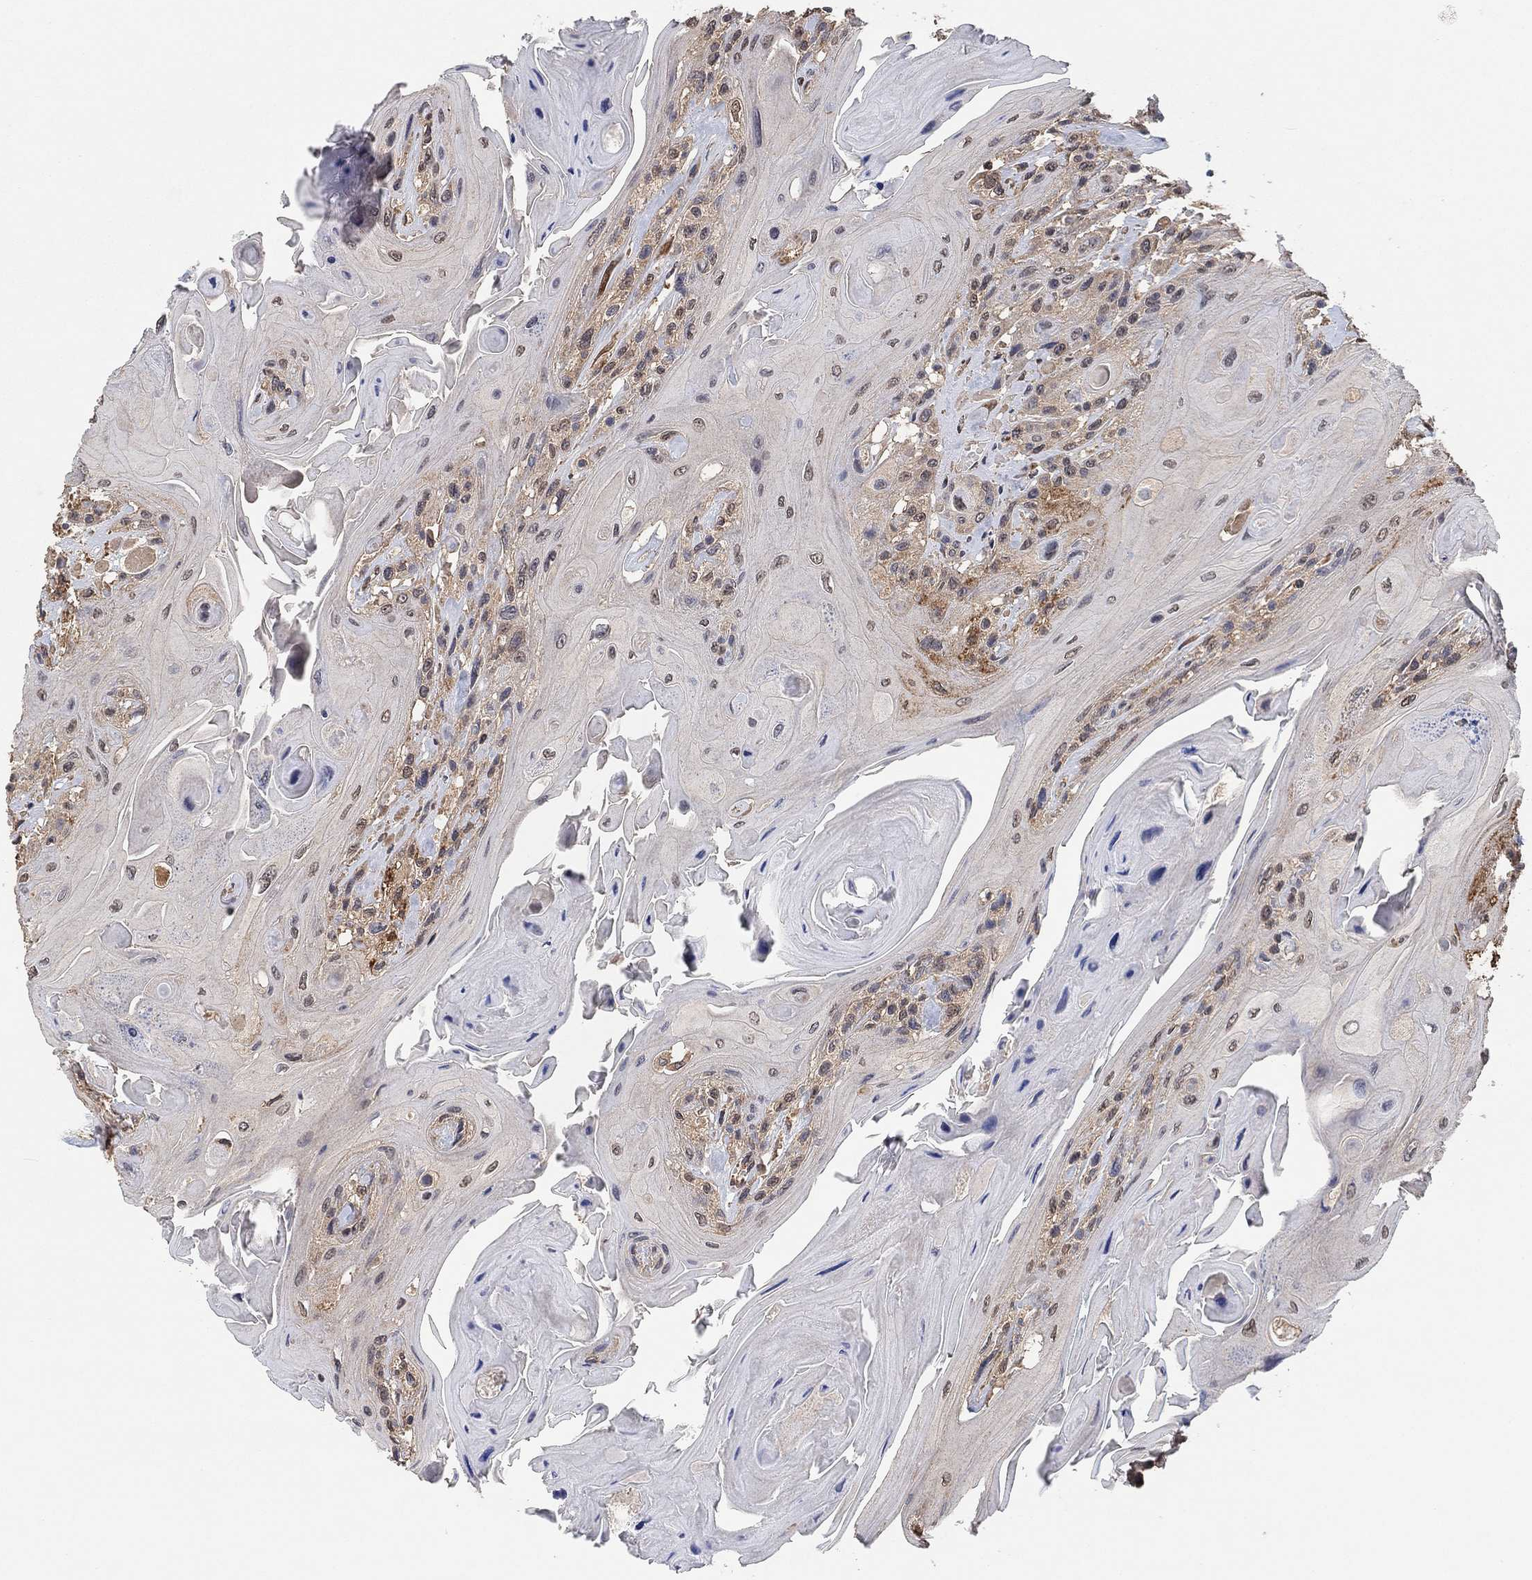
{"staining": {"intensity": "negative", "quantity": "none", "location": "none"}, "tissue": "head and neck cancer", "cell_type": "Tumor cells", "image_type": "cancer", "snomed": [{"axis": "morphology", "description": "Squamous cell carcinoma, NOS"}, {"axis": "topography", "description": "Head-Neck"}], "caption": "Head and neck cancer (squamous cell carcinoma) was stained to show a protein in brown. There is no significant expression in tumor cells.", "gene": "CCDC43", "patient": {"sex": "female", "age": 59}}